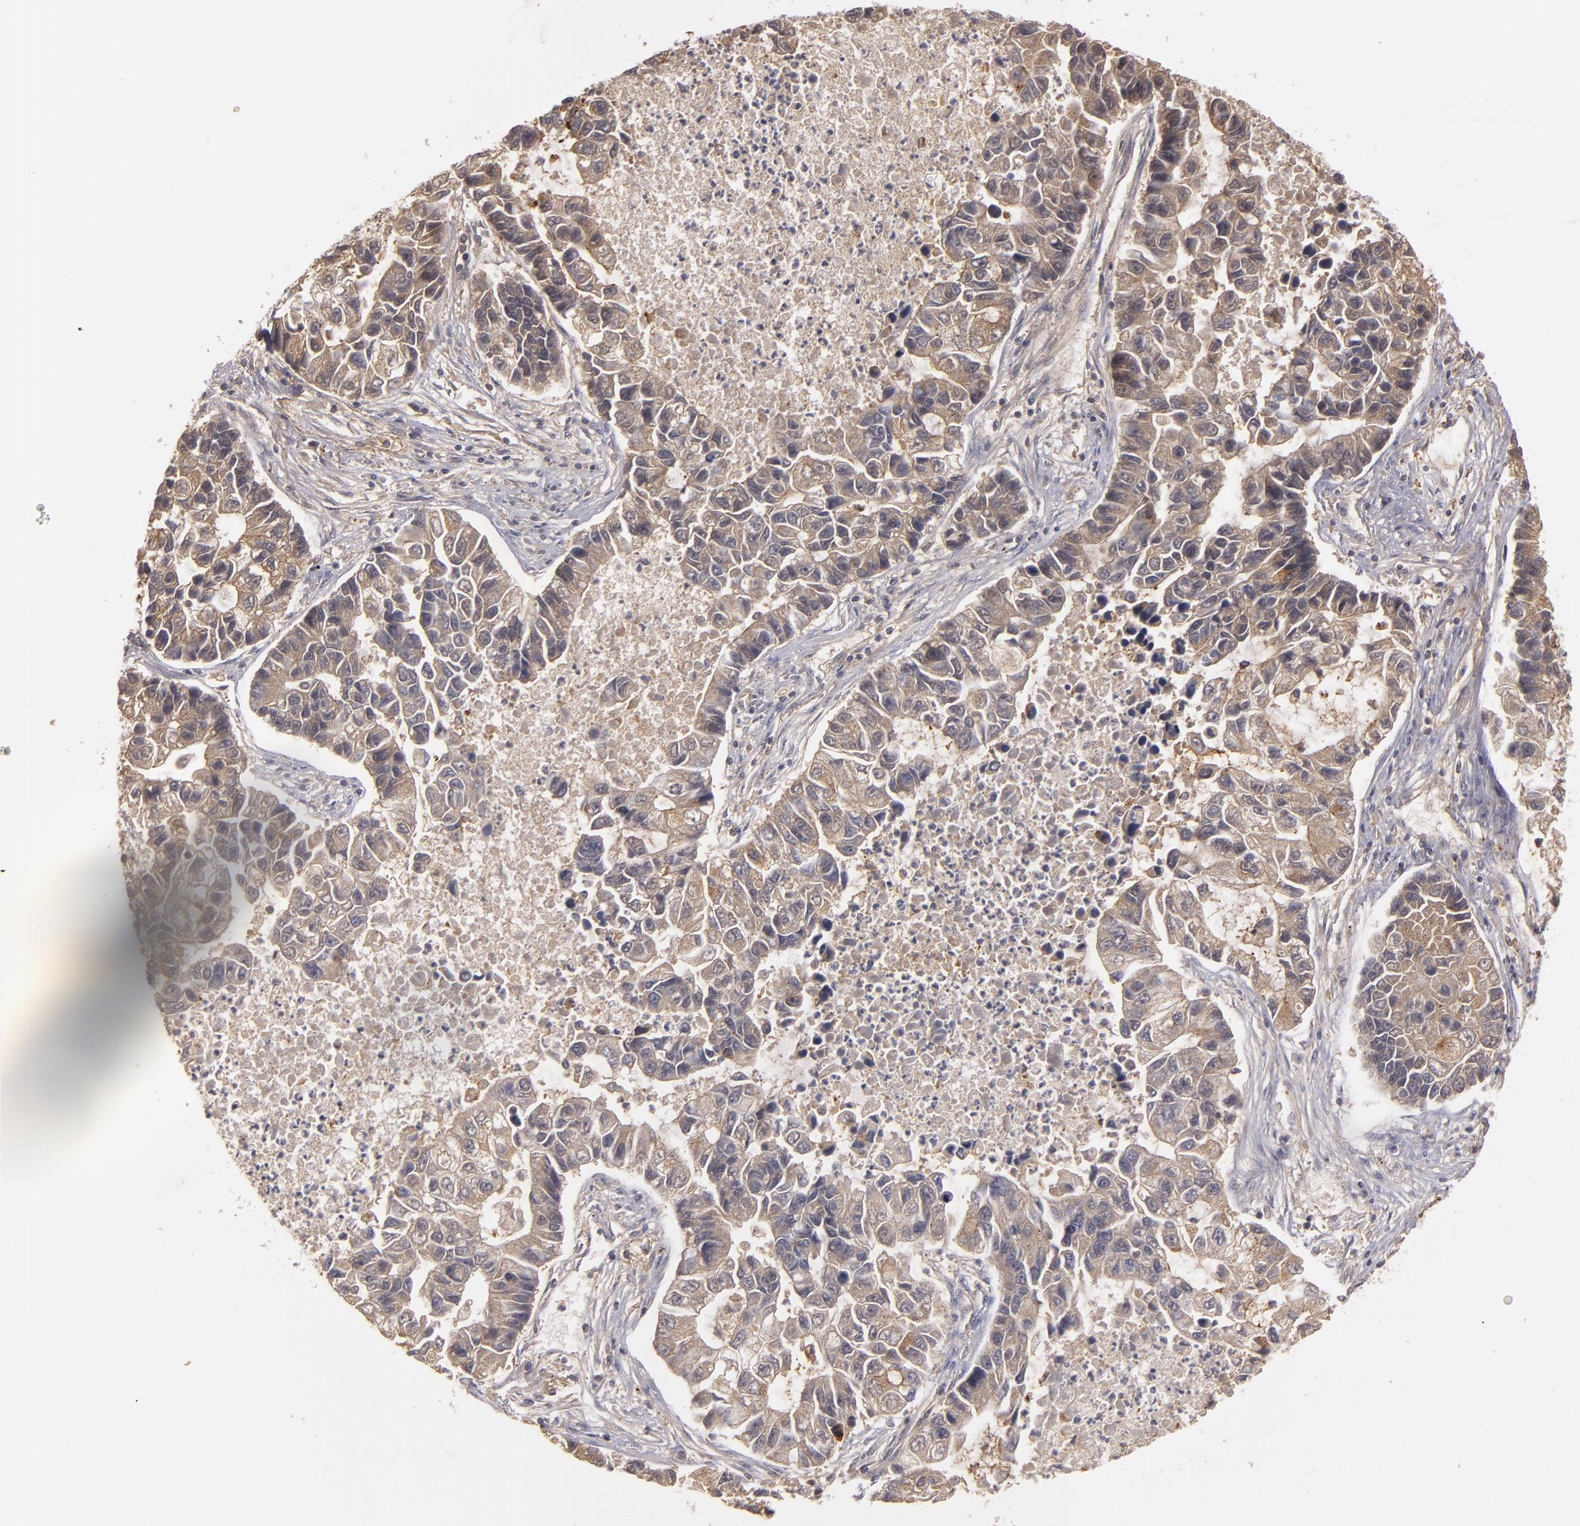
{"staining": {"intensity": "weak", "quantity": ">75%", "location": "cytoplasmic/membranous"}, "tissue": "lung cancer", "cell_type": "Tumor cells", "image_type": "cancer", "snomed": [{"axis": "morphology", "description": "Adenocarcinoma, NOS"}, {"axis": "topography", "description": "Lung"}], "caption": "Tumor cells exhibit low levels of weak cytoplasmic/membranous positivity in about >75% of cells in lung adenocarcinoma.", "gene": "MBL2", "patient": {"sex": "female", "age": 51}}